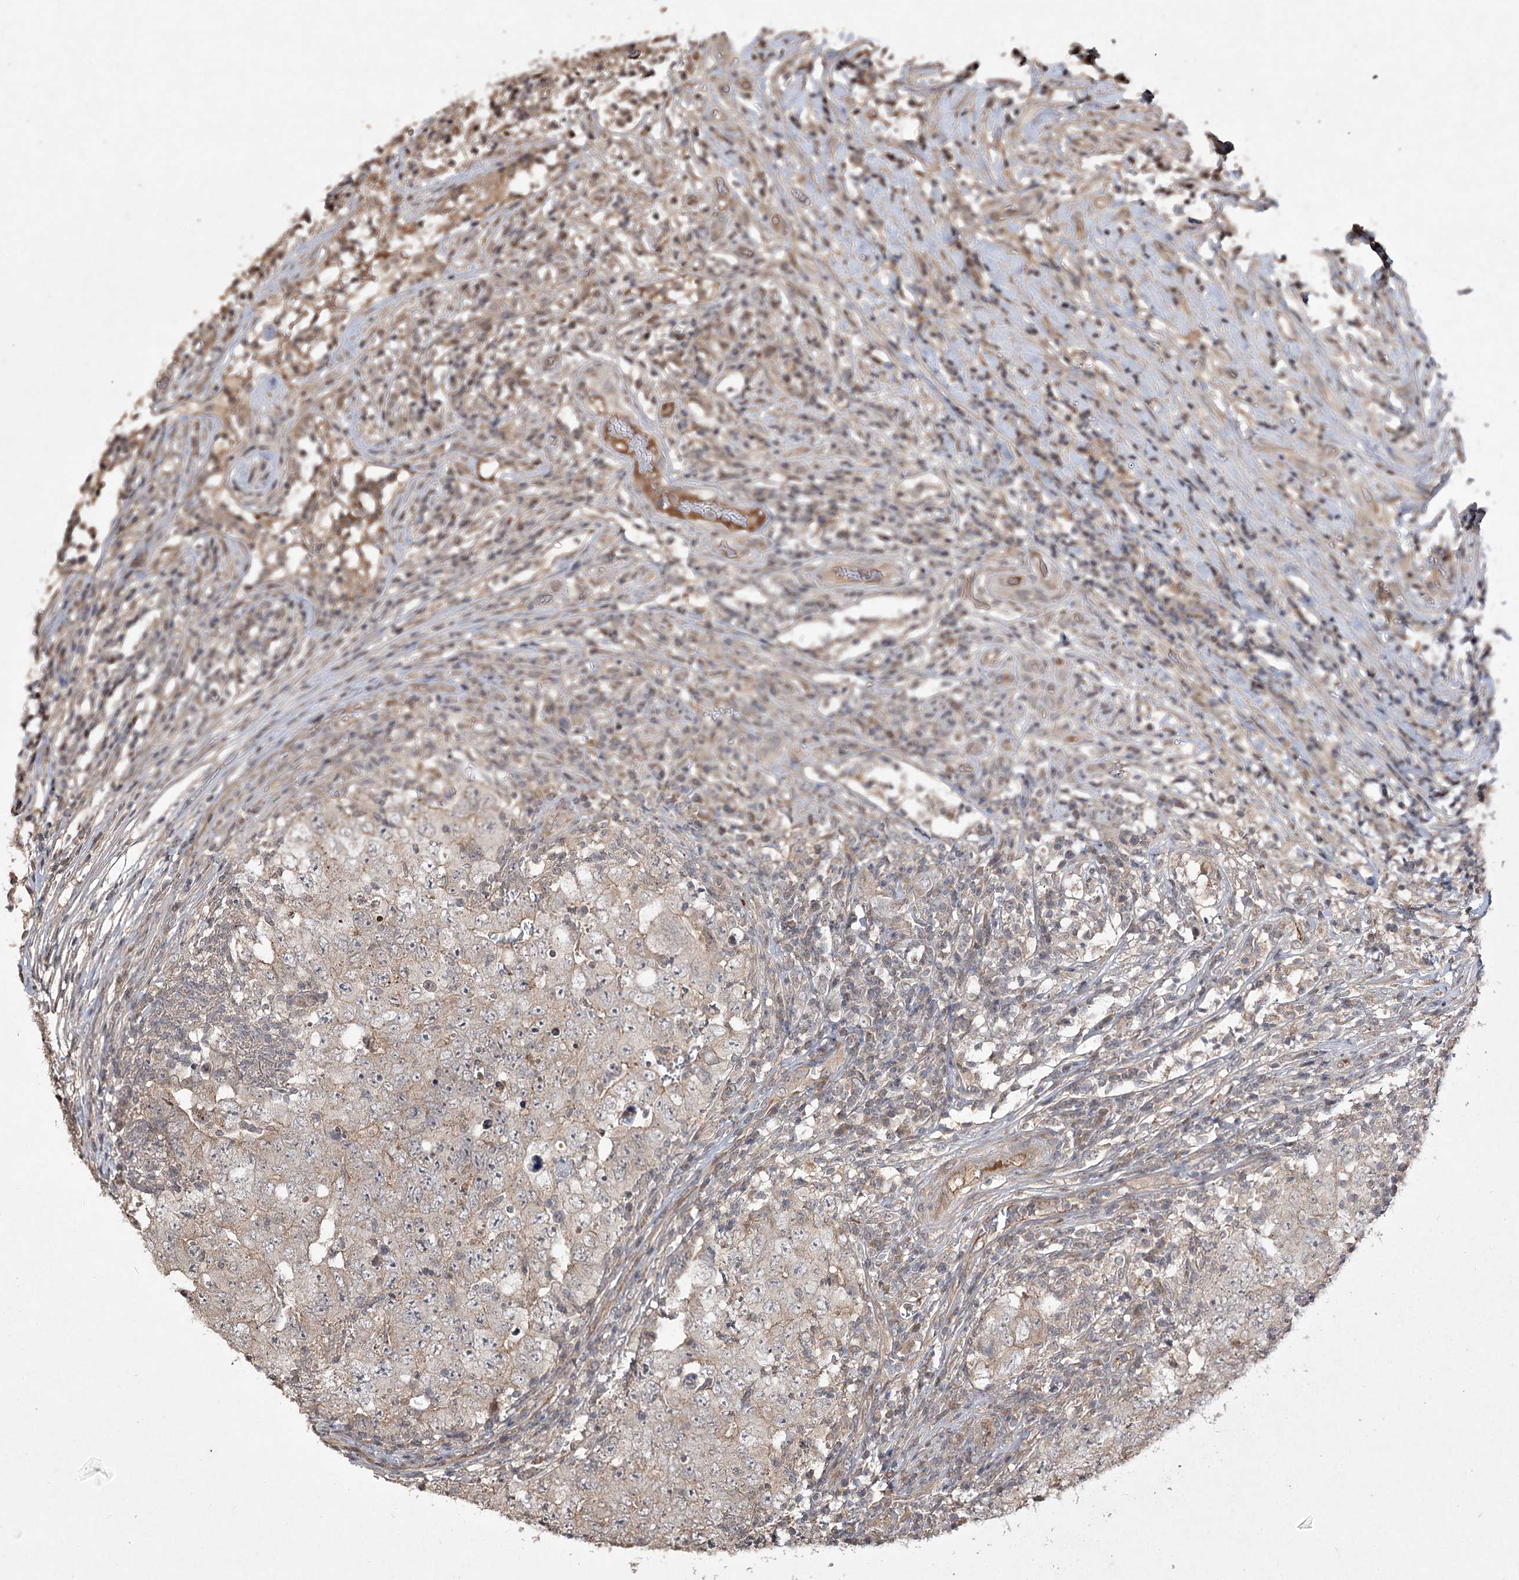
{"staining": {"intensity": "weak", "quantity": "<25%", "location": "cytoplasmic/membranous"}, "tissue": "testis cancer", "cell_type": "Tumor cells", "image_type": "cancer", "snomed": [{"axis": "morphology", "description": "Carcinoma, Embryonal, NOS"}, {"axis": "topography", "description": "Testis"}], "caption": "DAB immunohistochemical staining of human embryonal carcinoma (testis) demonstrates no significant positivity in tumor cells.", "gene": "FANCL", "patient": {"sex": "male", "age": 26}}